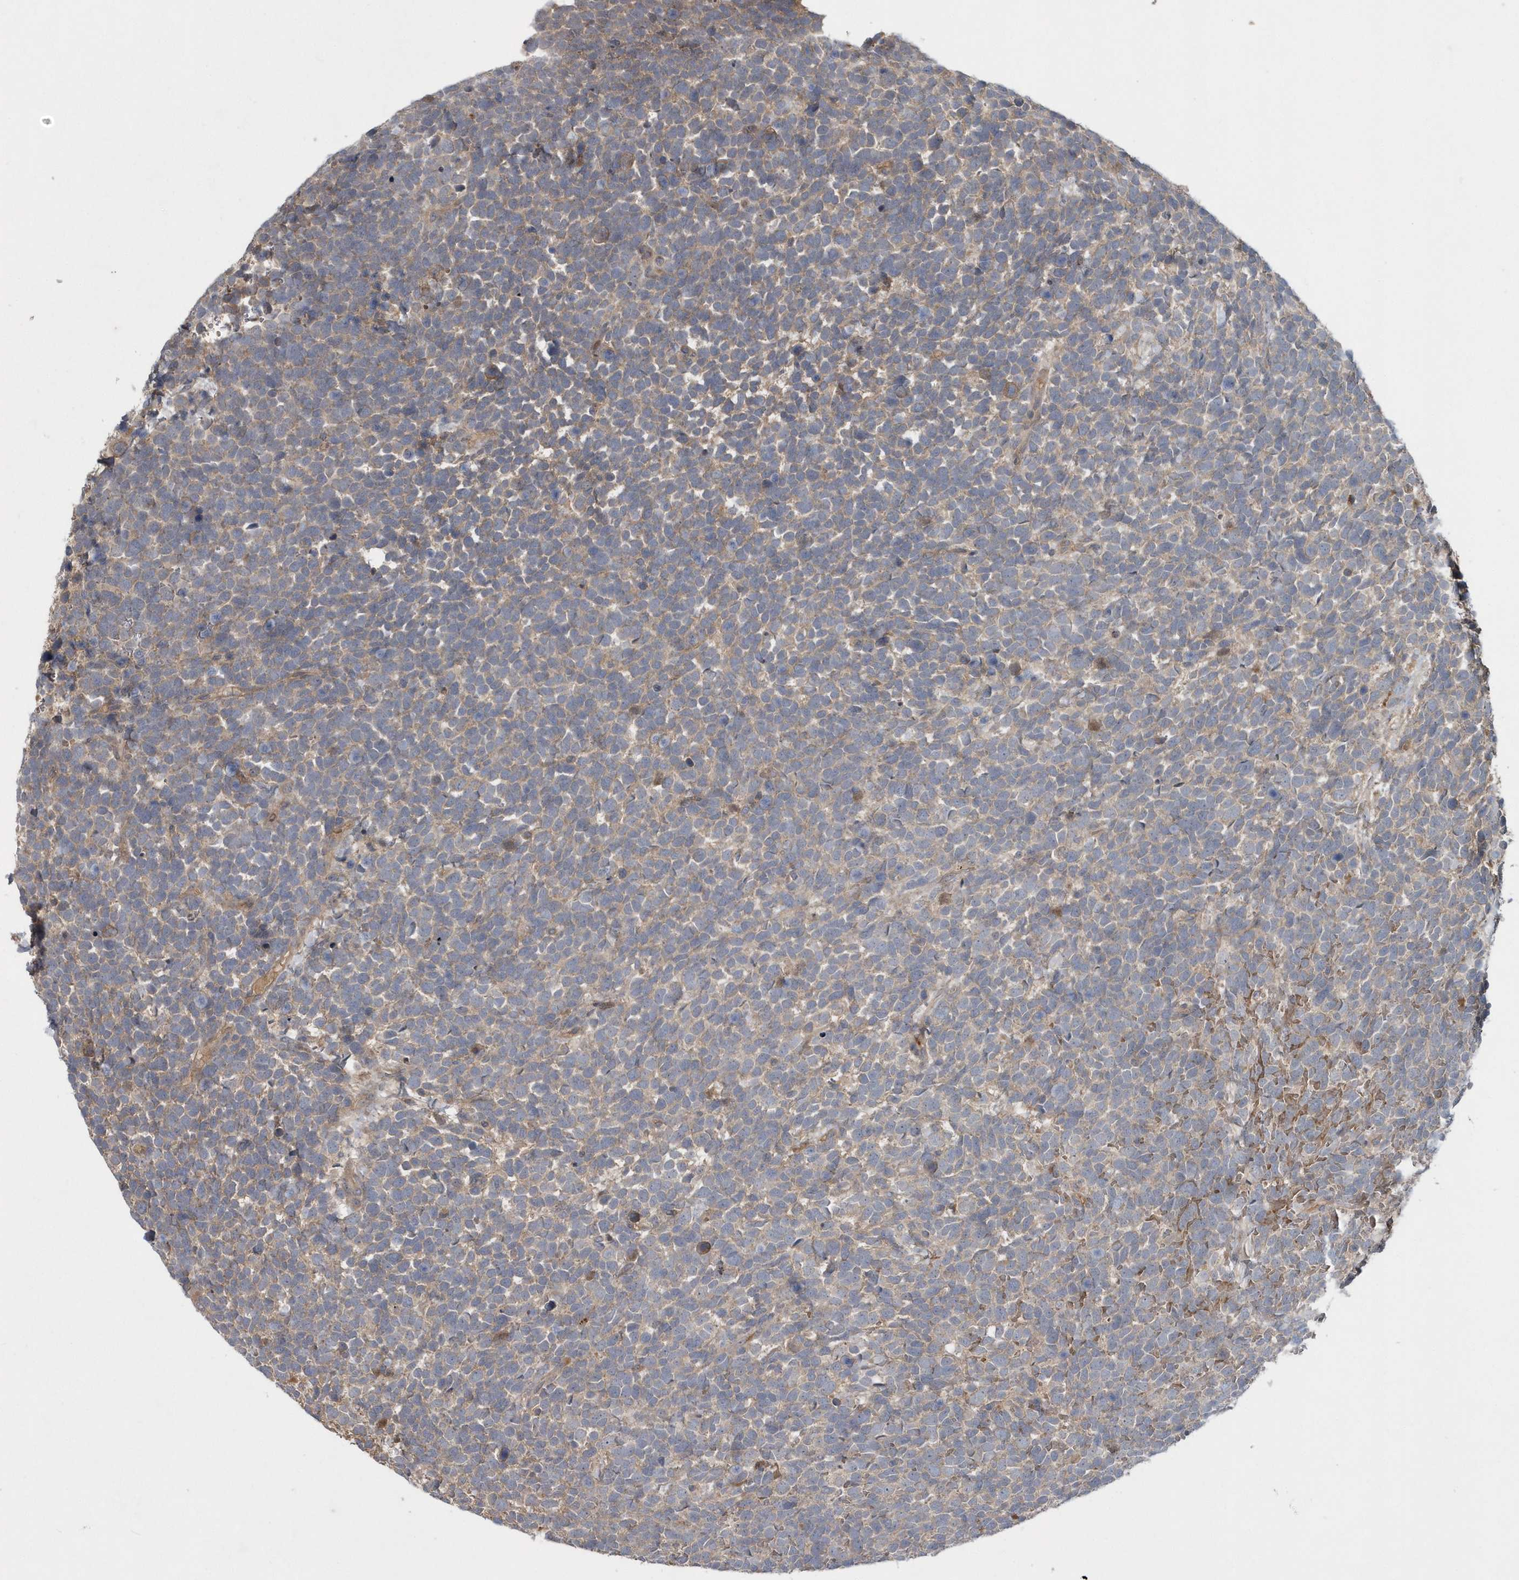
{"staining": {"intensity": "weak", "quantity": "<25%", "location": "cytoplasmic/membranous"}, "tissue": "urothelial cancer", "cell_type": "Tumor cells", "image_type": "cancer", "snomed": [{"axis": "morphology", "description": "Urothelial carcinoma, High grade"}, {"axis": "topography", "description": "Urinary bladder"}], "caption": "Image shows no protein staining in tumor cells of urothelial carcinoma (high-grade) tissue.", "gene": "HMGCS1", "patient": {"sex": "female", "age": 82}}